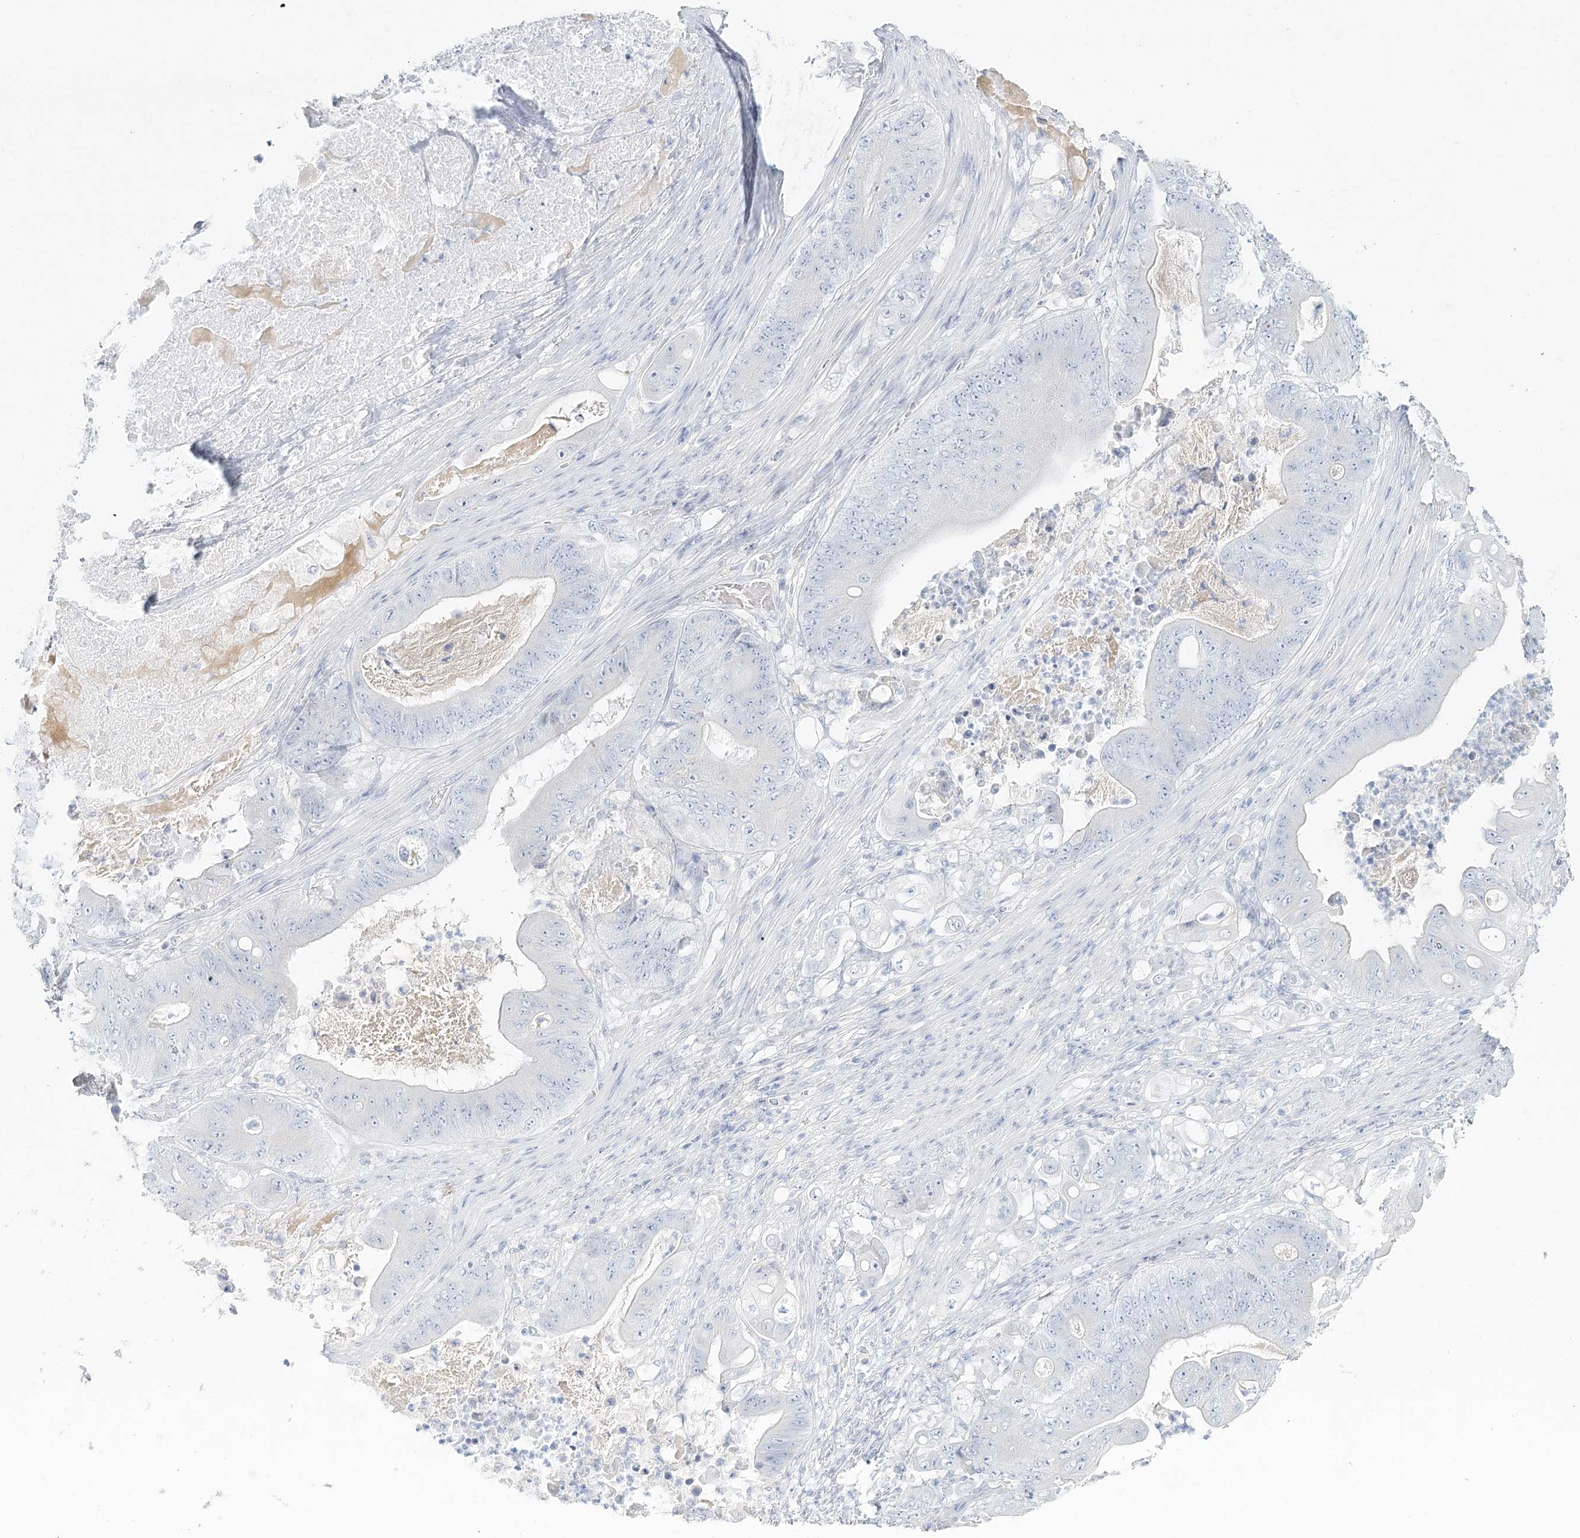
{"staining": {"intensity": "negative", "quantity": "none", "location": "none"}, "tissue": "stomach cancer", "cell_type": "Tumor cells", "image_type": "cancer", "snomed": [{"axis": "morphology", "description": "Adenocarcinoma, NOS"}, {"axis": "topography", "description": "Stomach"}], "caption": "Tumor cells show no significant staining in stomach cancer (adenocarcinoma). (DAB IHC with hematoxylin counter stain).", "gene": "DMGDH", "patient": {"sex": "female", "age": 73}}